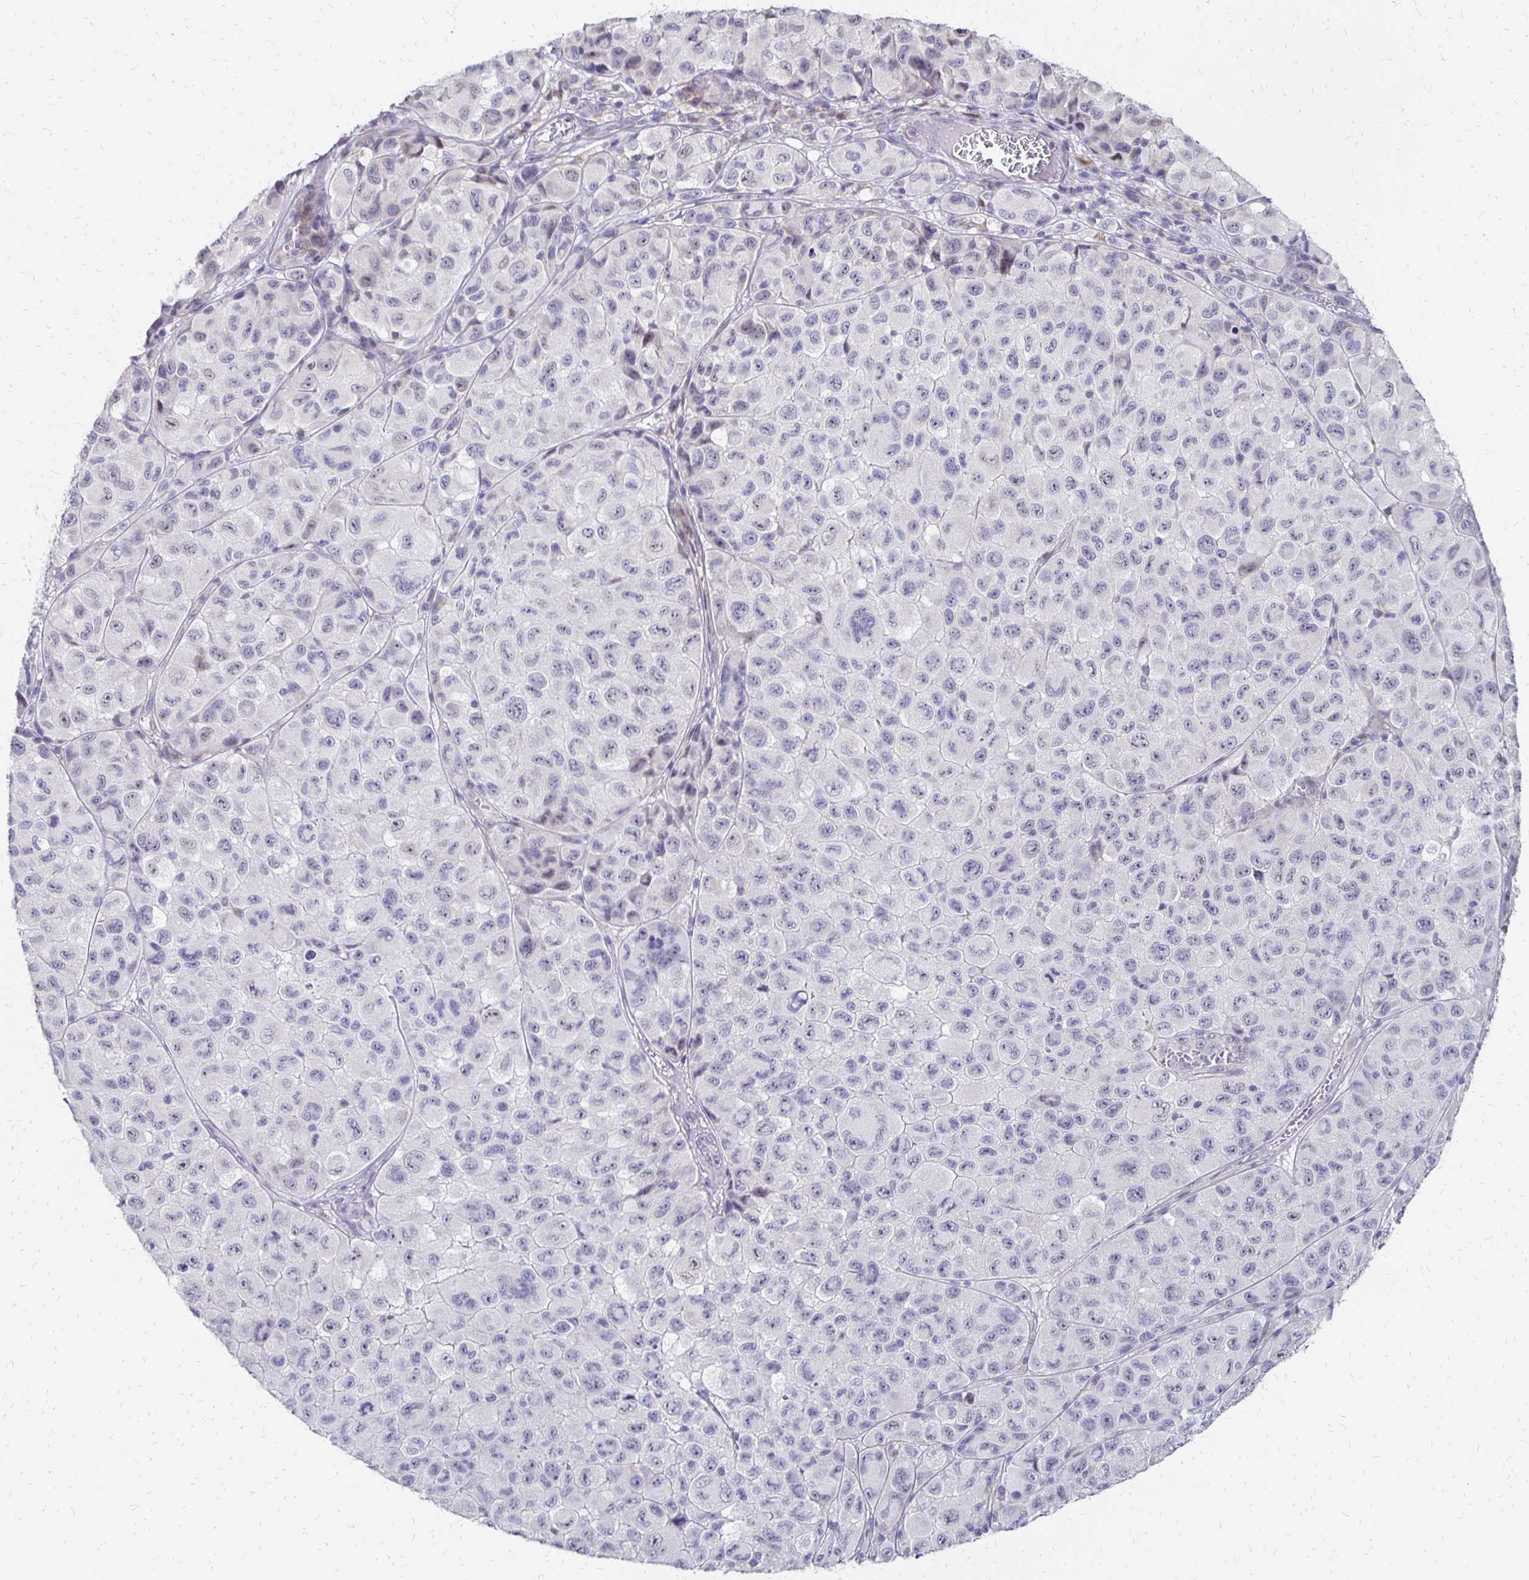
{"staining": {"intensity": "weak", "quantity": "<25%", "location": "nuclear"}, "tissue": "melanoma", "cell_type": "Tumor cells", "image_type": "cancer", "snomed": [{"axis": "morphology", "description": "Malignant melanoma, NOS"}, {"axis": "topography", "description": "Skin"}], "caption": "This is an IHC micrograph of human melanoma. There is no positivity in tumor cells.", "gene": "ATOSB", "patient": {"sex": "male", "age": 93}}